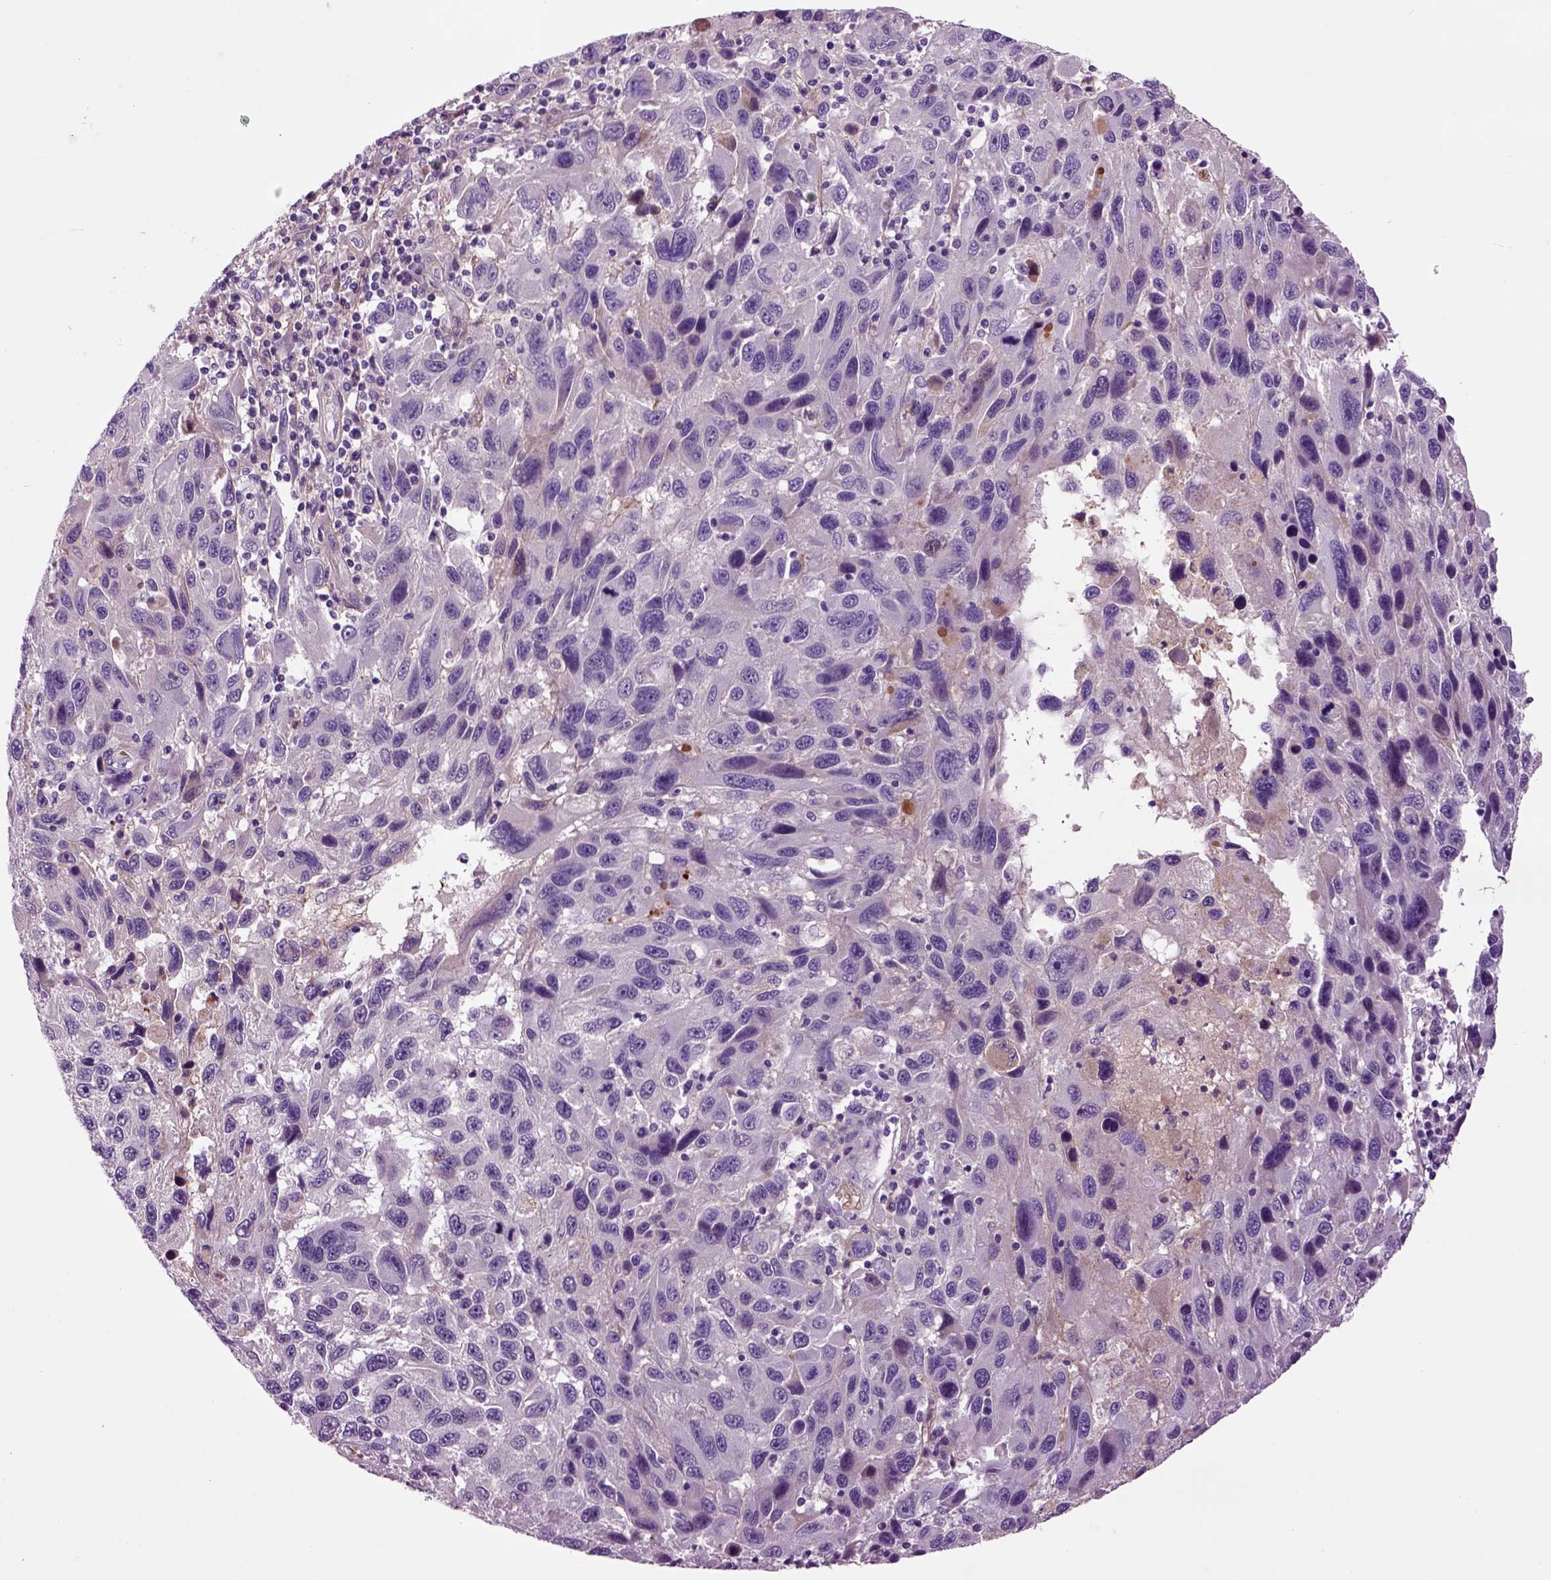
{"staining": {"intensity": "negative", "quantity": "none", "location": "none"}, "tissue": "melanoma", "cell_type": "Tumor cells", "image_type": "cancer", "snomed": [{"axis": "morphology", "description": "Malignant melanoma, NOS"}, {"axis": "topography", "description": "Skin"}], "caption": "The immunohistochemistry (IHC) histopathology image has no significant staining in tumor cells of melanoma tissue.", "gene": "SPON1", "patient": {"sex": "male", "age": 53}}